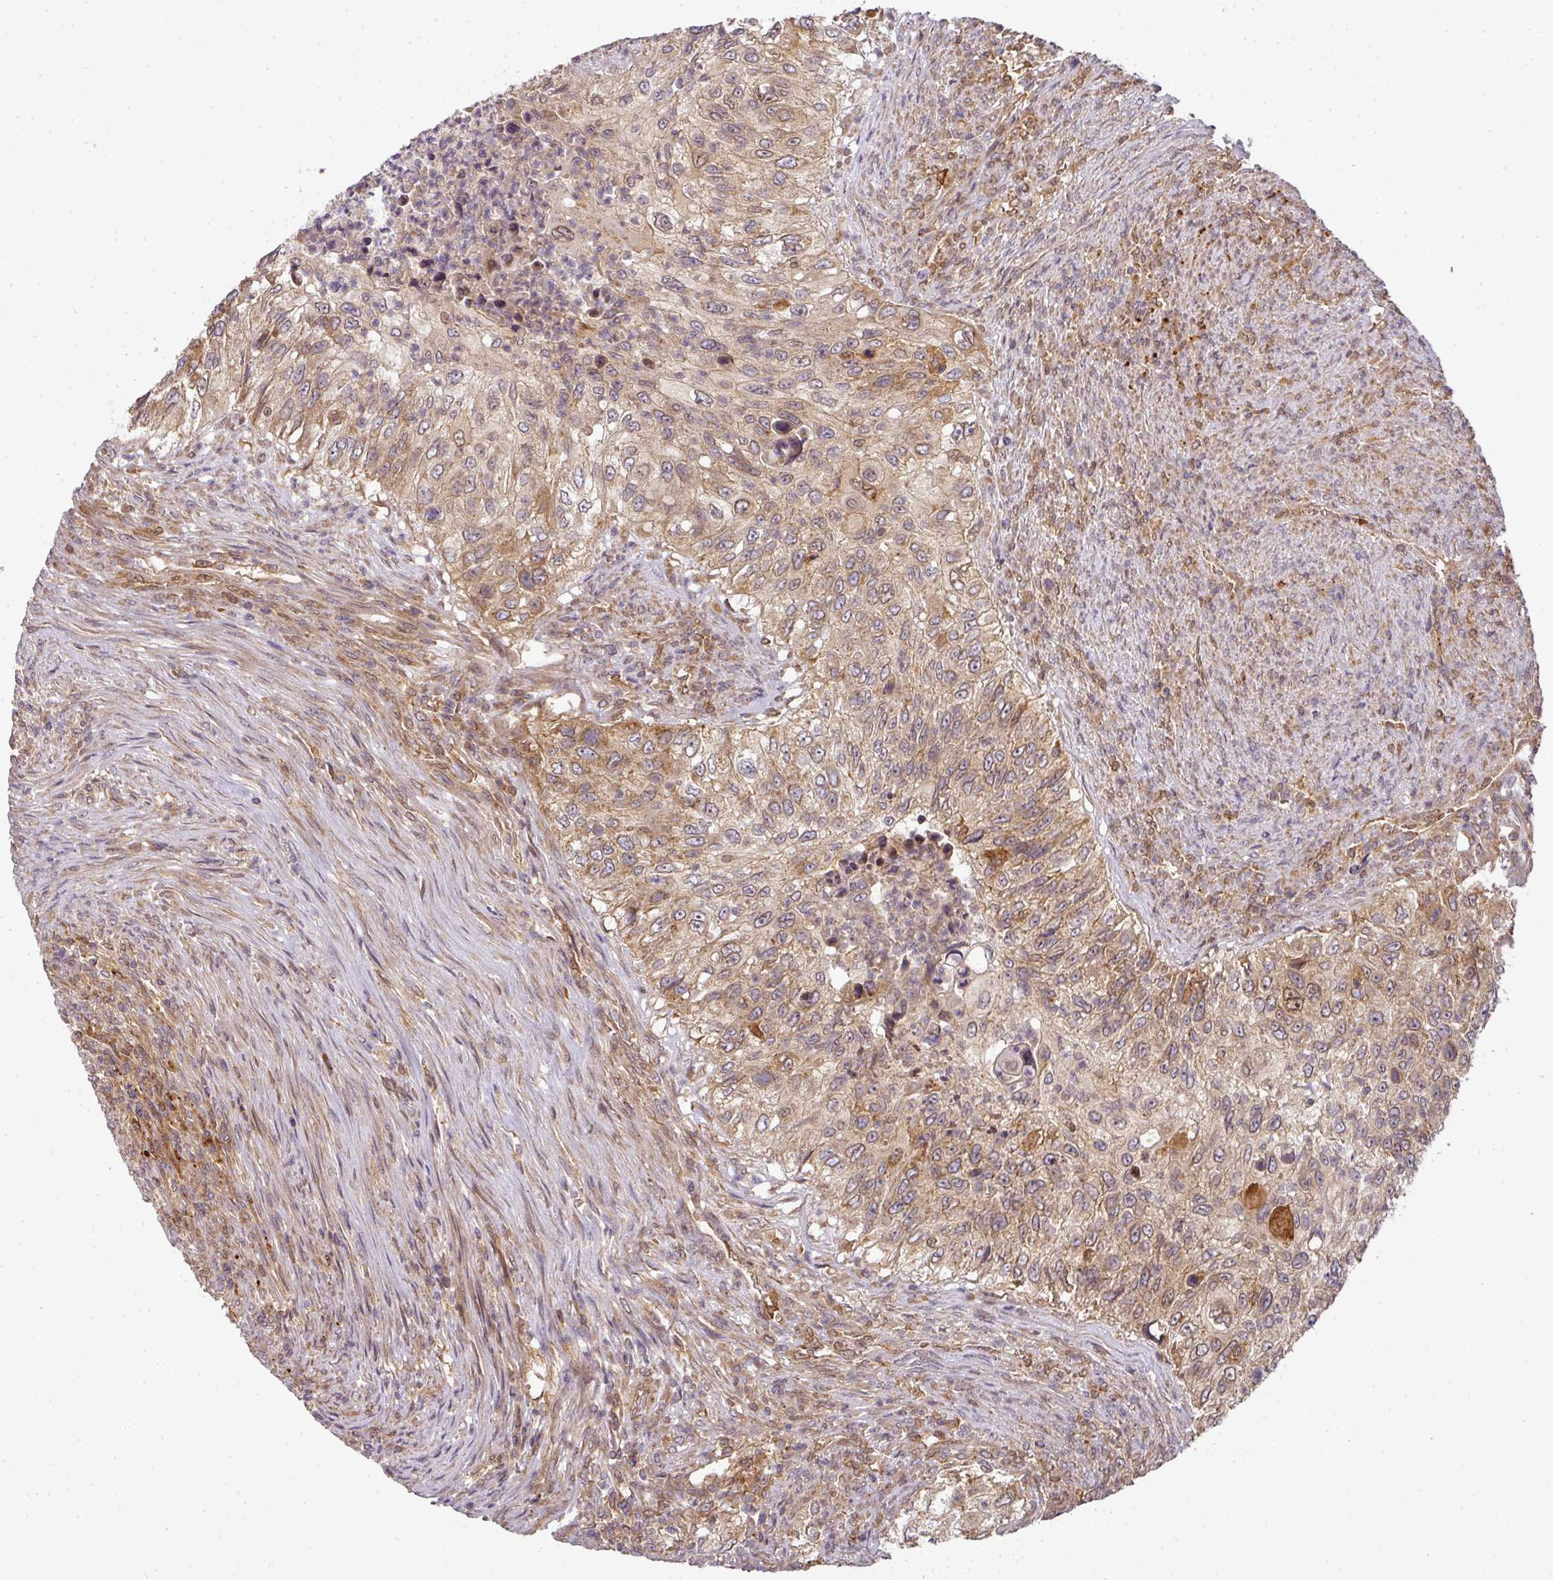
{"staining": {"intensity": "moderate", "quantity": ">75%", "location": "cytoplasmic/membranous"}, "tissue": "urothelial cancer", "cell_type": "Tumor cells", "image_type": "cancer", "snomed": [{"axis": "morphology", "description": "Urothelial carcinoma, High grade"}, {"axis": "topography", "description": "Urinary bladder"}], "caption": "This is a micrograph of immunohistochemistry staining of urothelial cancer, which shows moderate expression in the cytoplasmic/membranous of tumor cells.", "gene": "MALSU1", "patient": {"sex": "female", "age": 60}}